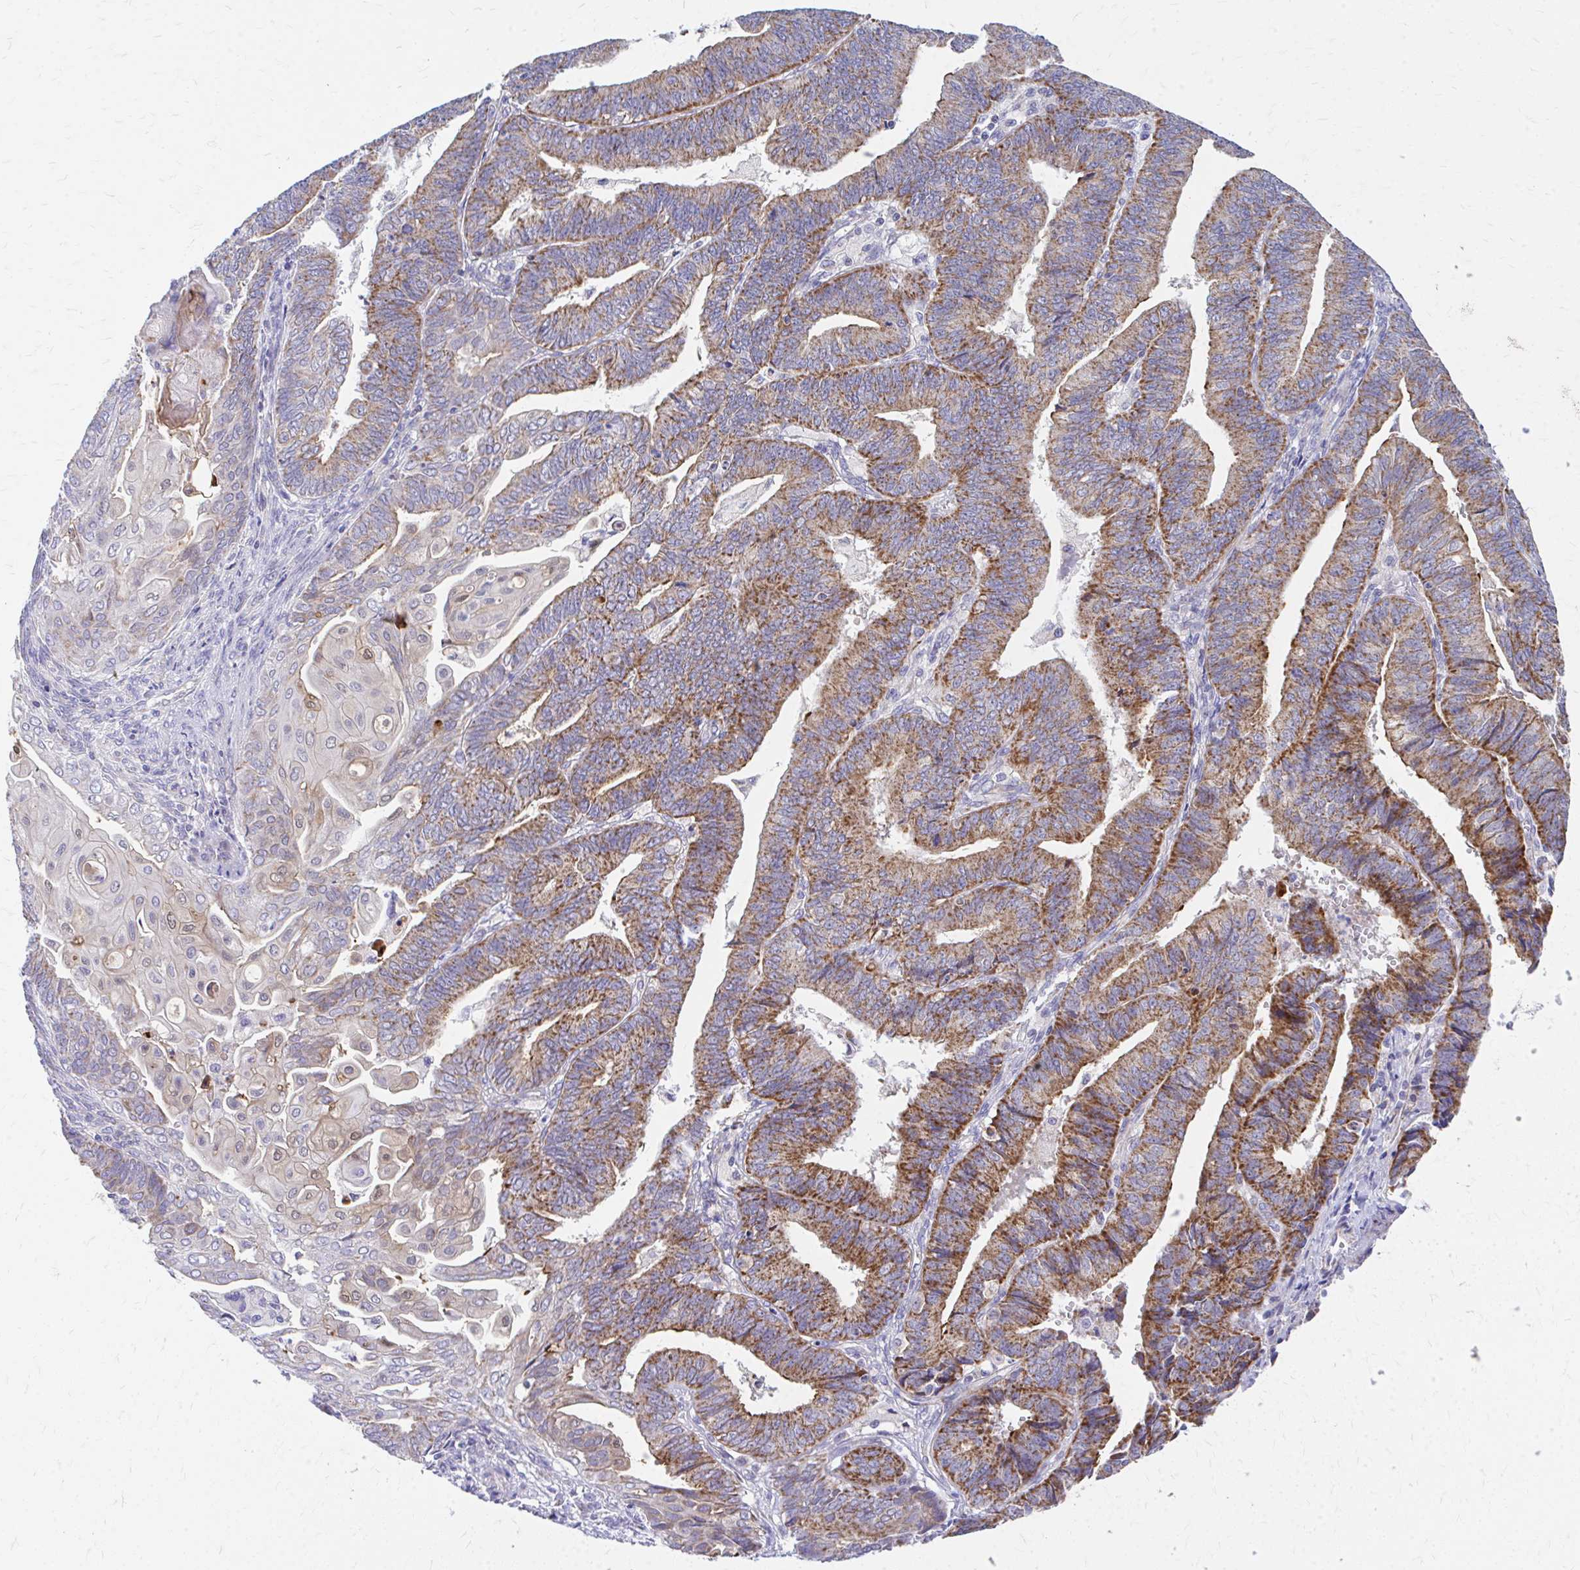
{"staining": {"intensity": "moderate", "quantity": ">75%", "location": "cytoplasmic/membranous"}, "tissue": "endometrial cancer", "cell_type": "Tumor cells", "image_type": "cancer", "snomed": [{"axis": "morphology", "description": "Adenocarcinoma, NOS"}, {"axis": "topography", "description": "Endometrium"}], "caption": "This is an image of immunohistochemistry (IHC) staining of adenocarcinoma (endometrial), which shows moderate positivity in the cytoplasmic/membranous of tumor cells.", "gene": "MRPL19", "patient": {"sex": "female", "age": 73}}